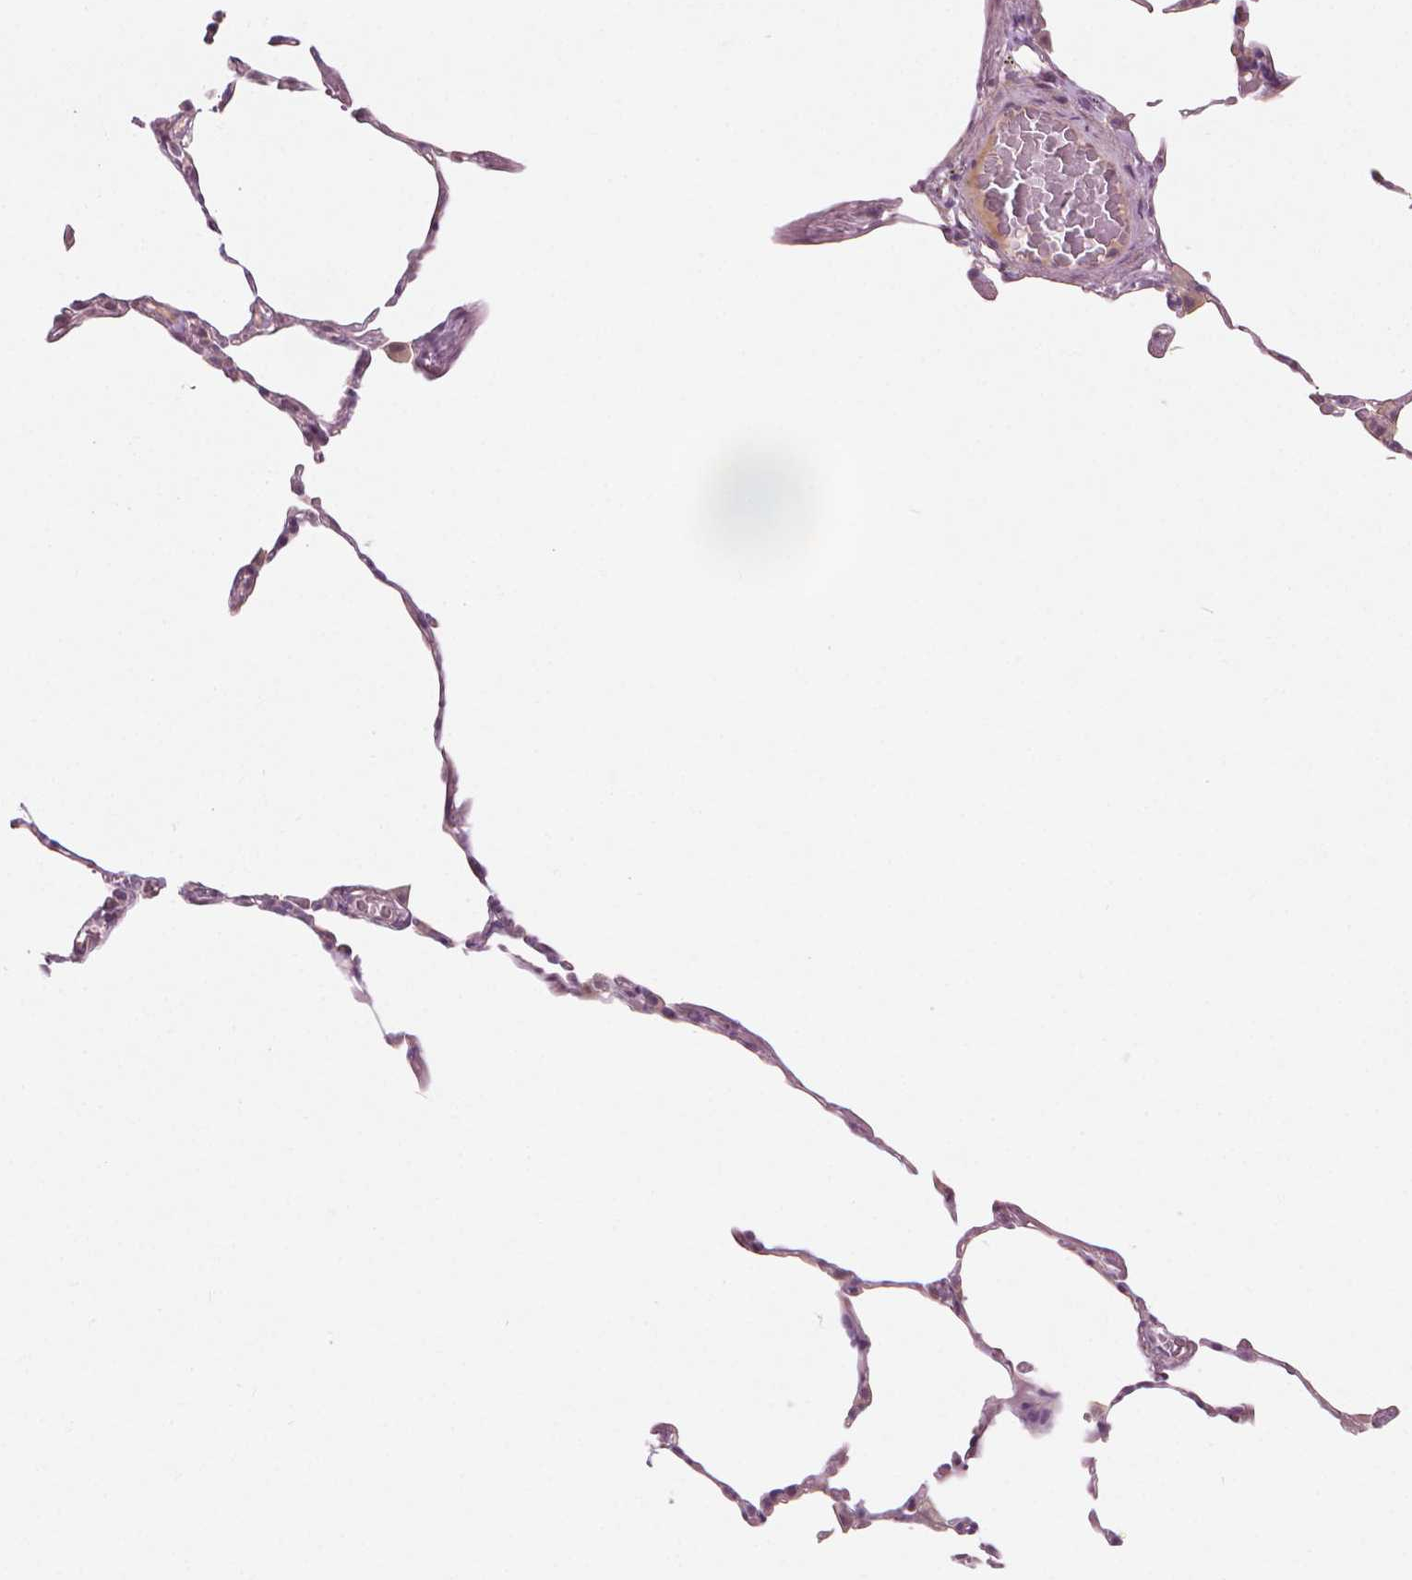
{"staining": {"intensity": "negative", "quantity": "none", "location": "none"}, "tissue": "lung", "cell_type": "Alveolar cells", "image_type": "normal", "snomed": [{"axis": "morphology", "description": "Normal tissue, NOS"}, {"axis": "topography", "description": "Lung"}], "caption": "The photomicrograph demonstrates no staining of alveolar cells in normal lung.", "gene": "SAXO2", "patient": {"sex": "female", "age": 57}}